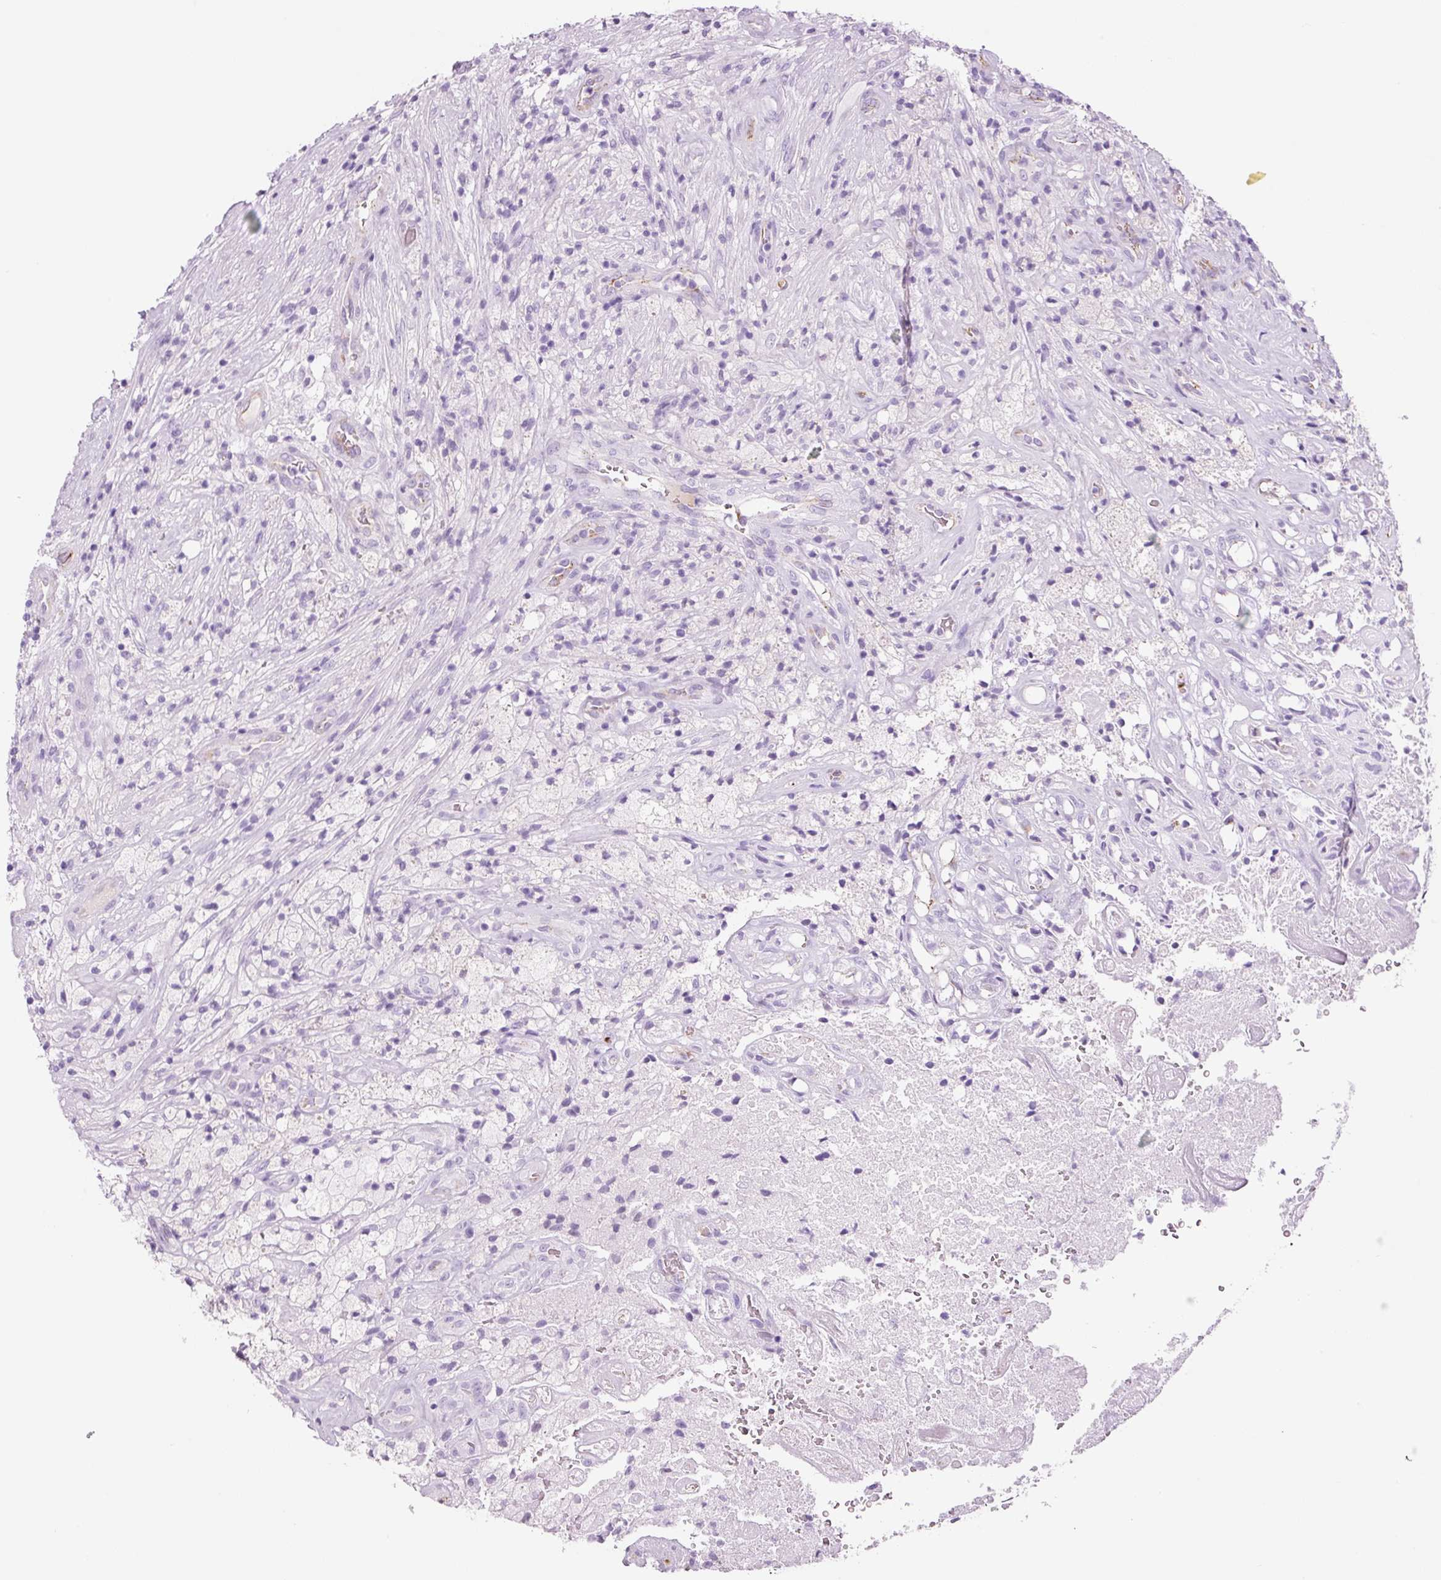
{"staining": {"intensity": "negative", "quantity": "none", "location": "none"}, "tissue": "glioma", "cell_type": "Tumor cells", "image_type": "cancer", "snomed": [{"axis": "morphology", "description": "Glioma, malignant, High grade"}, {"axis": "topography", "description": "Brain"}], "caption": "An immunohistochemistry (IHC) histopathology image of glioma is shown. There is no staining in tumor cells of glioma.", "gene": "ADSS1", "patient": {"sex": "male", "age": 69}}